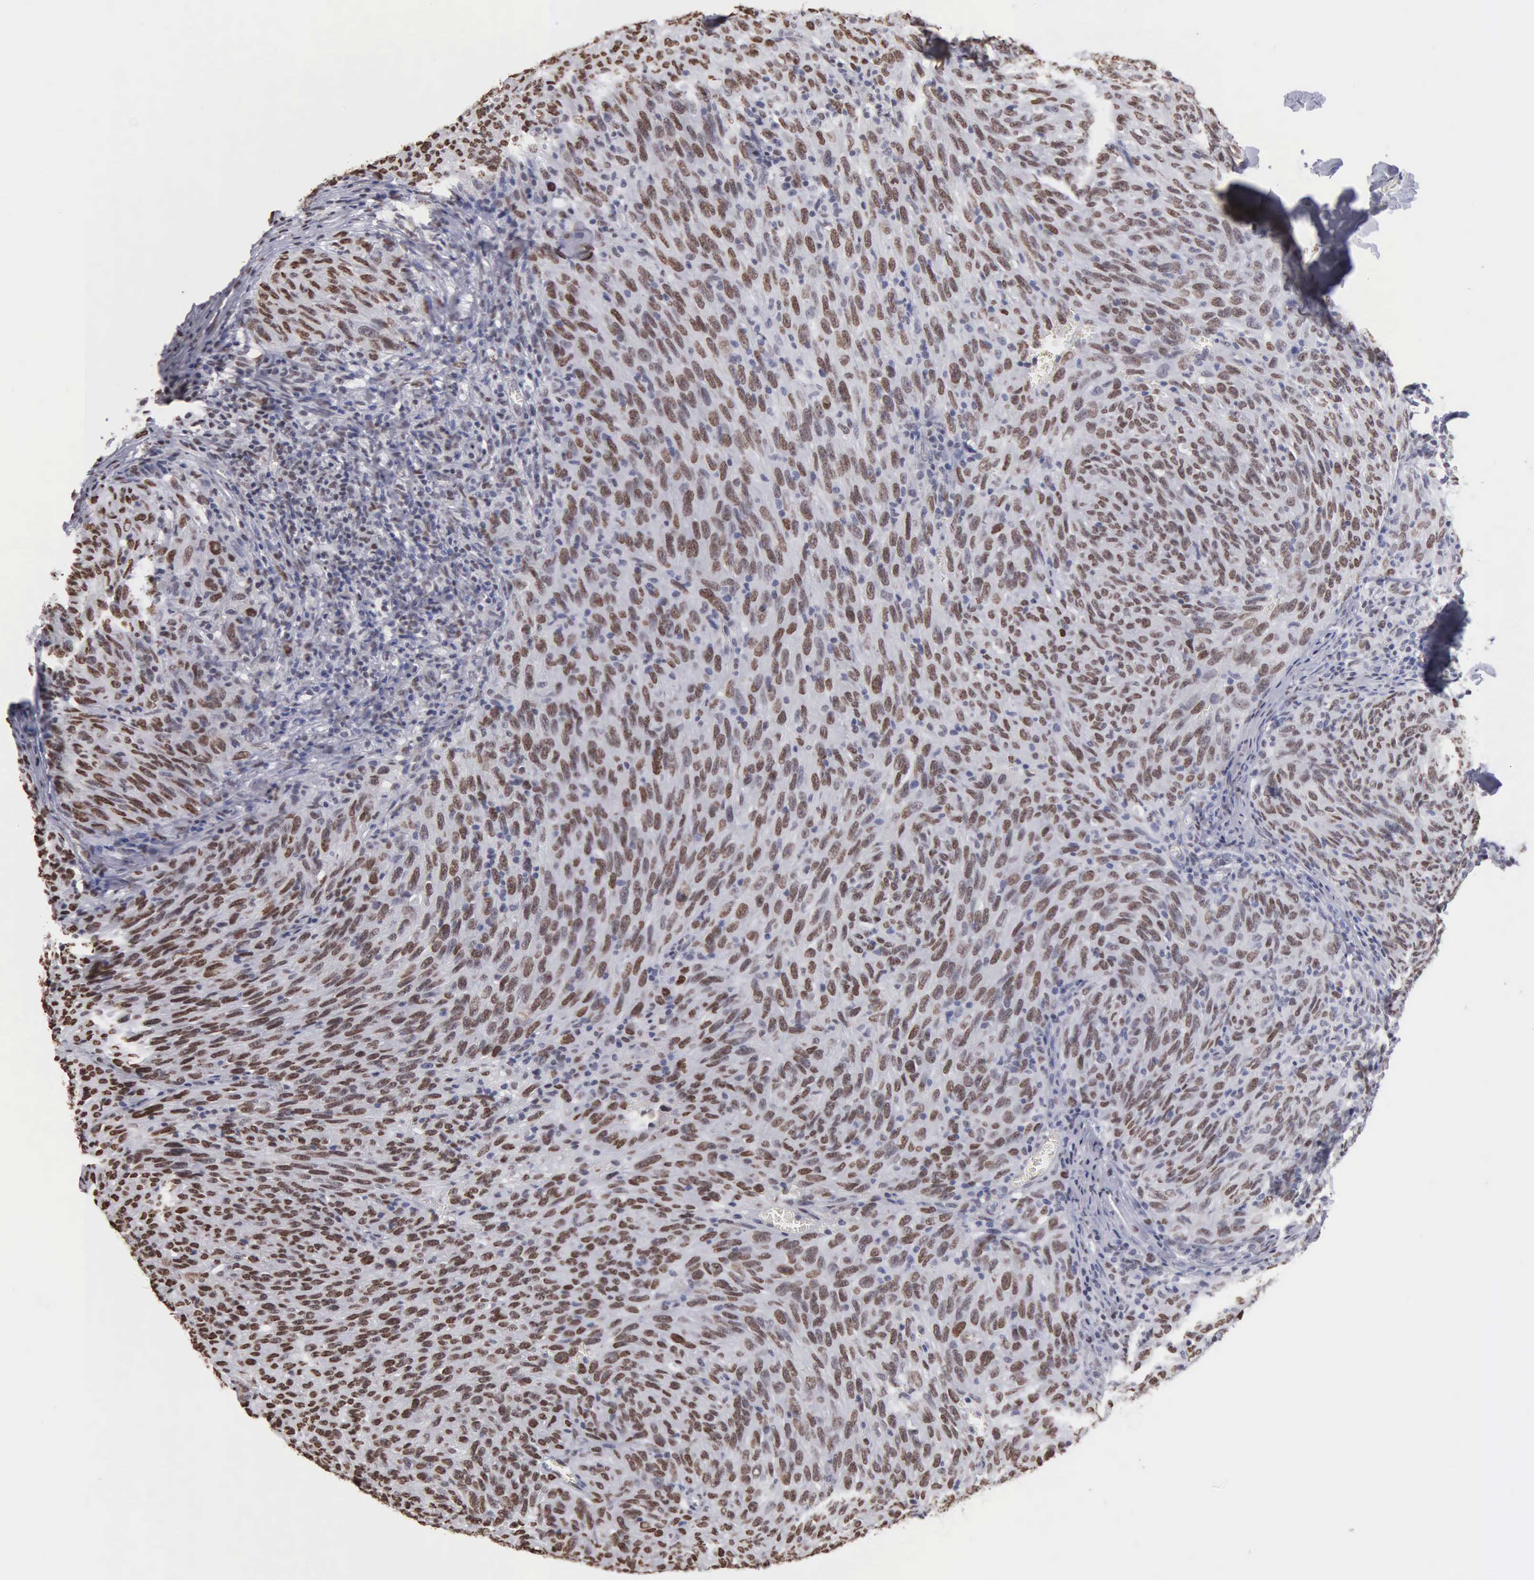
{"staining": {"intensity": "strong", "quantity": ">75%", "location": "nuclear"}, "tissue": "melanoma", "cell_type": "Tumor cells", "image_type": "cancer", "snomed": [{"axis": "morphology", "description": "Malignant melanoma, NOS"}, {"axis": "topography", "description": "Skin"}], "caption": "Brown immunohistochemical staining in malignant melanoma shows strong nuclear staining in approximately >75% of tumor cells. Using DAB (brown) and hematoxylin (blue) stains, captured at high magnification using brightfield microscopy.", "gene": "CCNG1", "patient": {"sex": "male", "age": 76}}